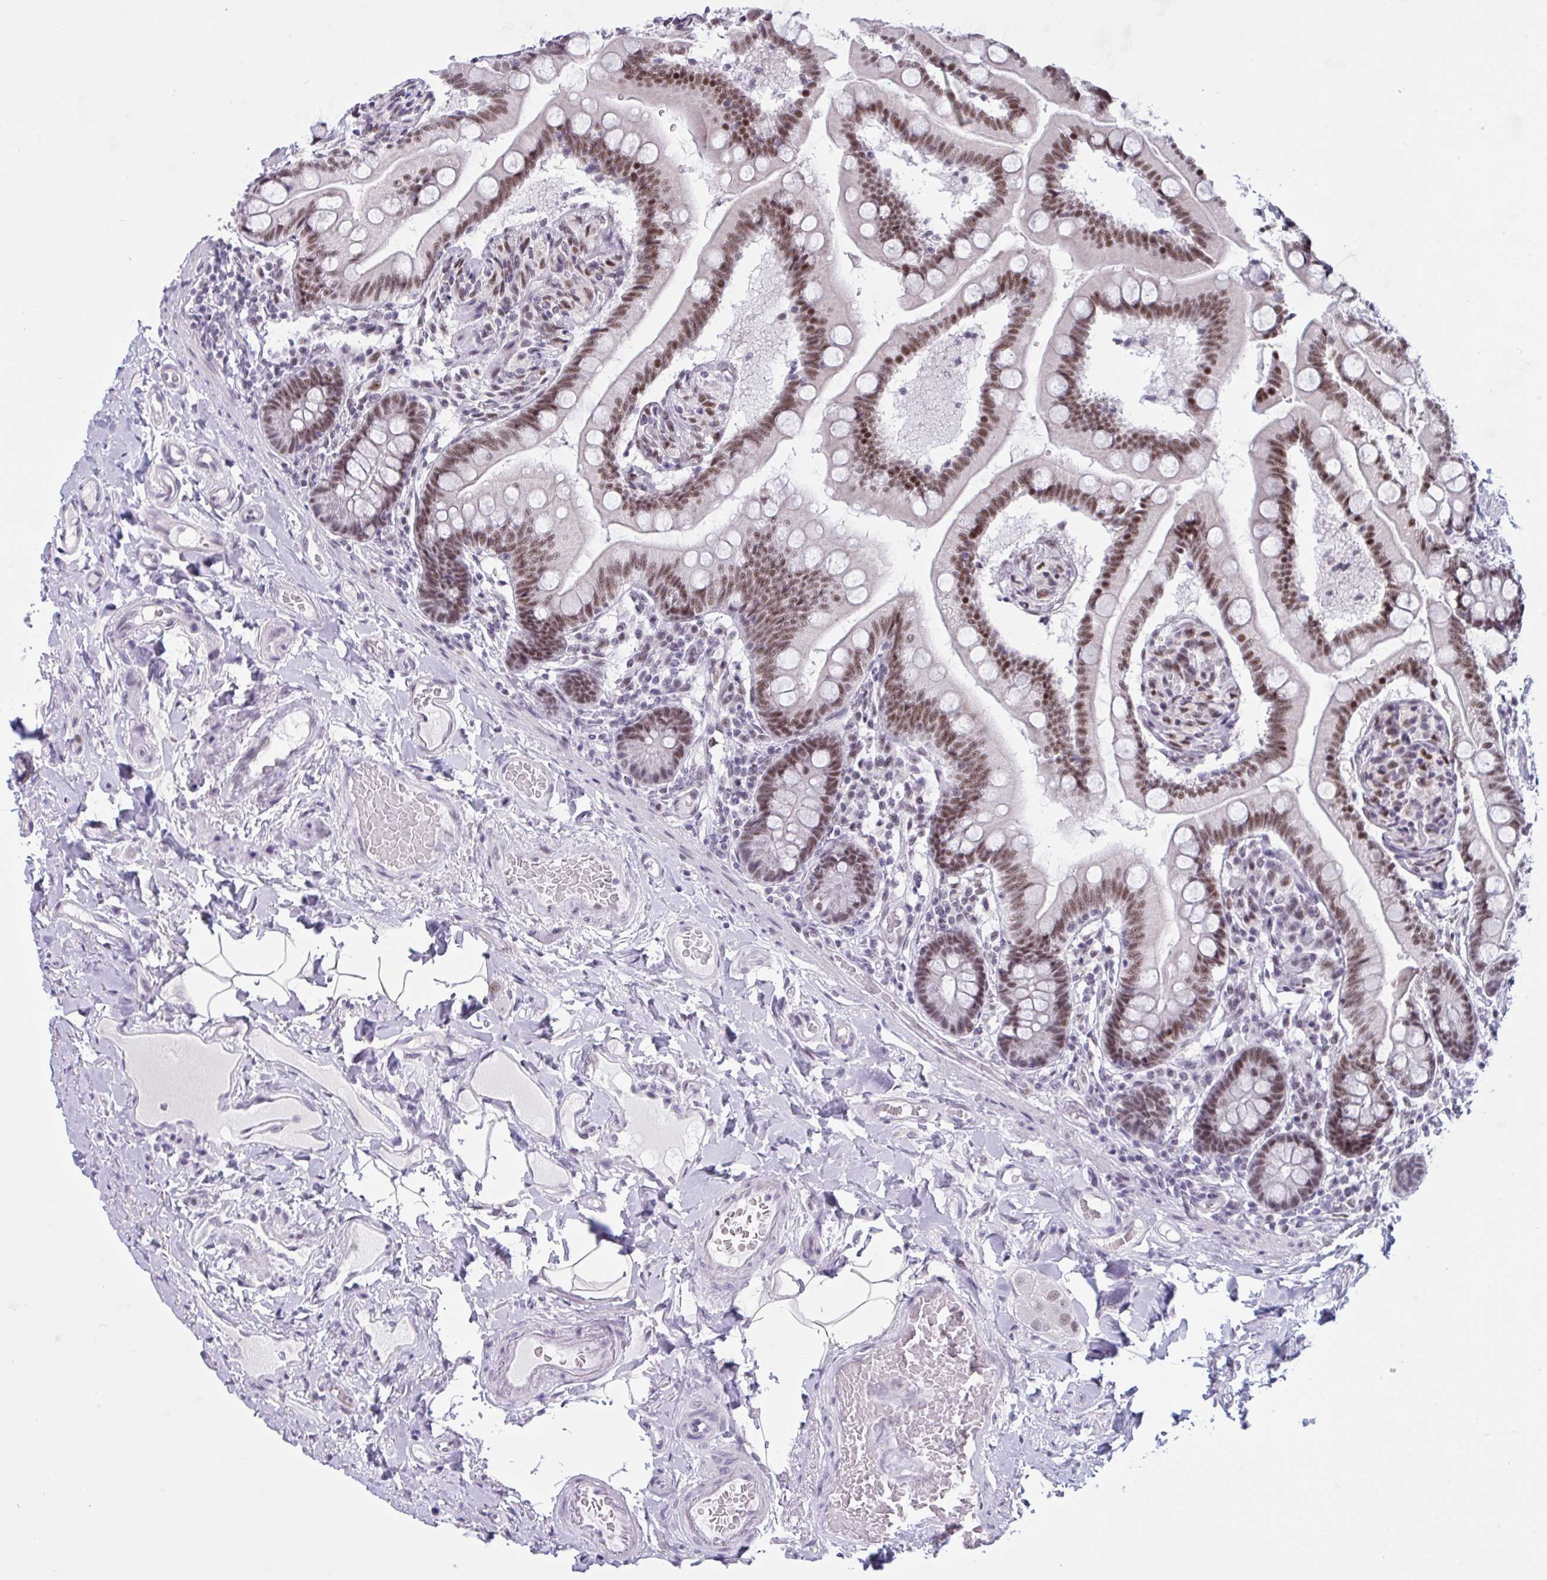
{"staining": {"intensity": "strong", "quantity": ">75%", "location": "nuclear"}, "tissue": "small intestine", "cell_type": "Glandular cells", "image_type": "normal", "snomed": [{"axis": "morphology", "description": "Normal tissue, NOS"}, {"axis": "topography", "description": "Small intestine"}], "caption": "Normal small intestine reveals strong nuclear expression in about >75% of glandular cells The staining was performed using DAB (3,3'-diaminobenzidine) to visualize the protein expression in brown, while the nuclei were stained in blue with hematoxylin (Magnification: 20x)..", "gene": "PPP1R10", "patient": {"sex": "female", "age": 64}}